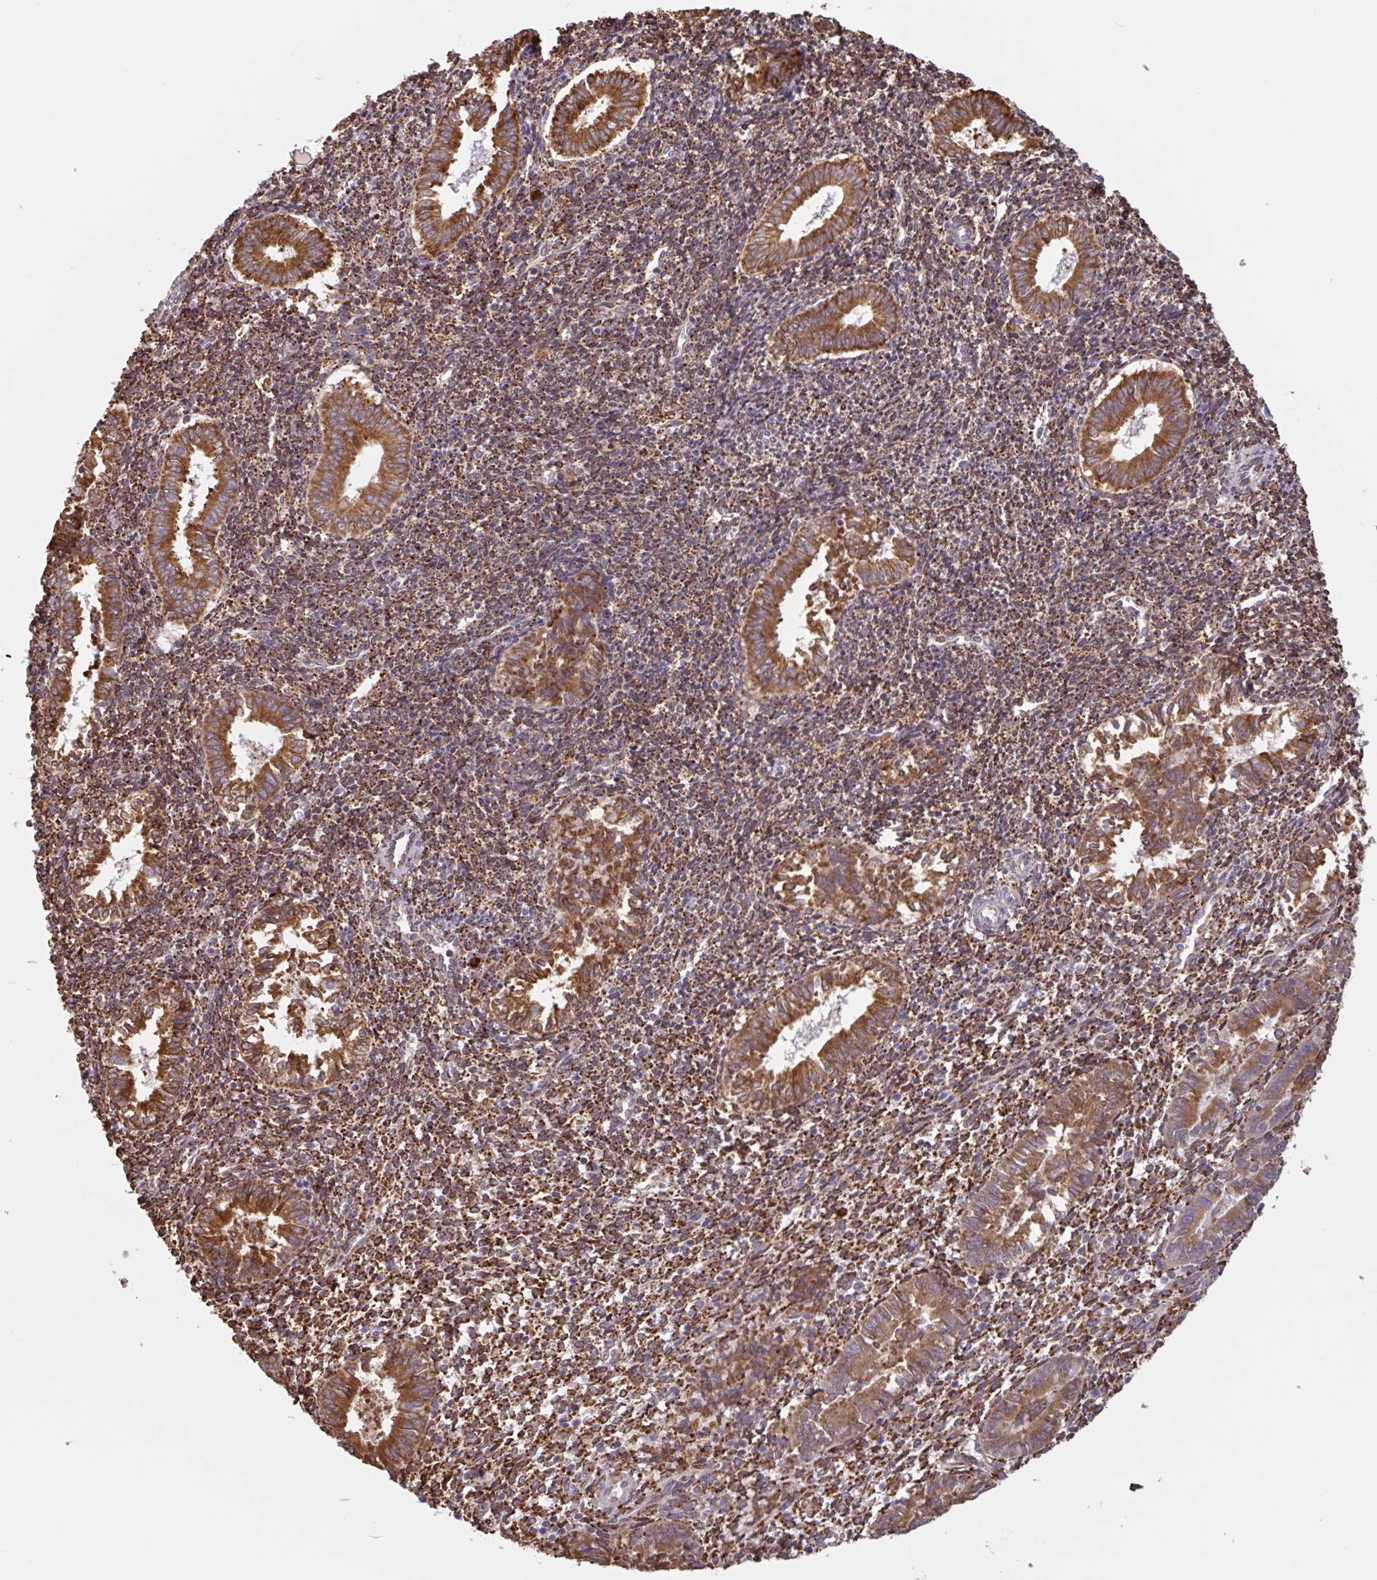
{"staining": {"intensity": "moderate", "quantity": ">75%", "location": "cytoplasmic/membranous"}, "tissue": "endometrium", "cell_type": "Cells in endometrial stroma", "image_type": "normal", "snomed": [{"axis": "morphology", "description": "Normal tissue, NOS"}, {"axis": "topography", "description": "Endometrium"}], "caption": "Immunohistochemical staining of unremarkable human endometrium demonstrates >75% levels of moderate cytoplasmic/membranous protein positivity in about >75% of cells in endometrial stroma.", "gene": "DOK4", "patient": {"sex": "female", "age": 25}}